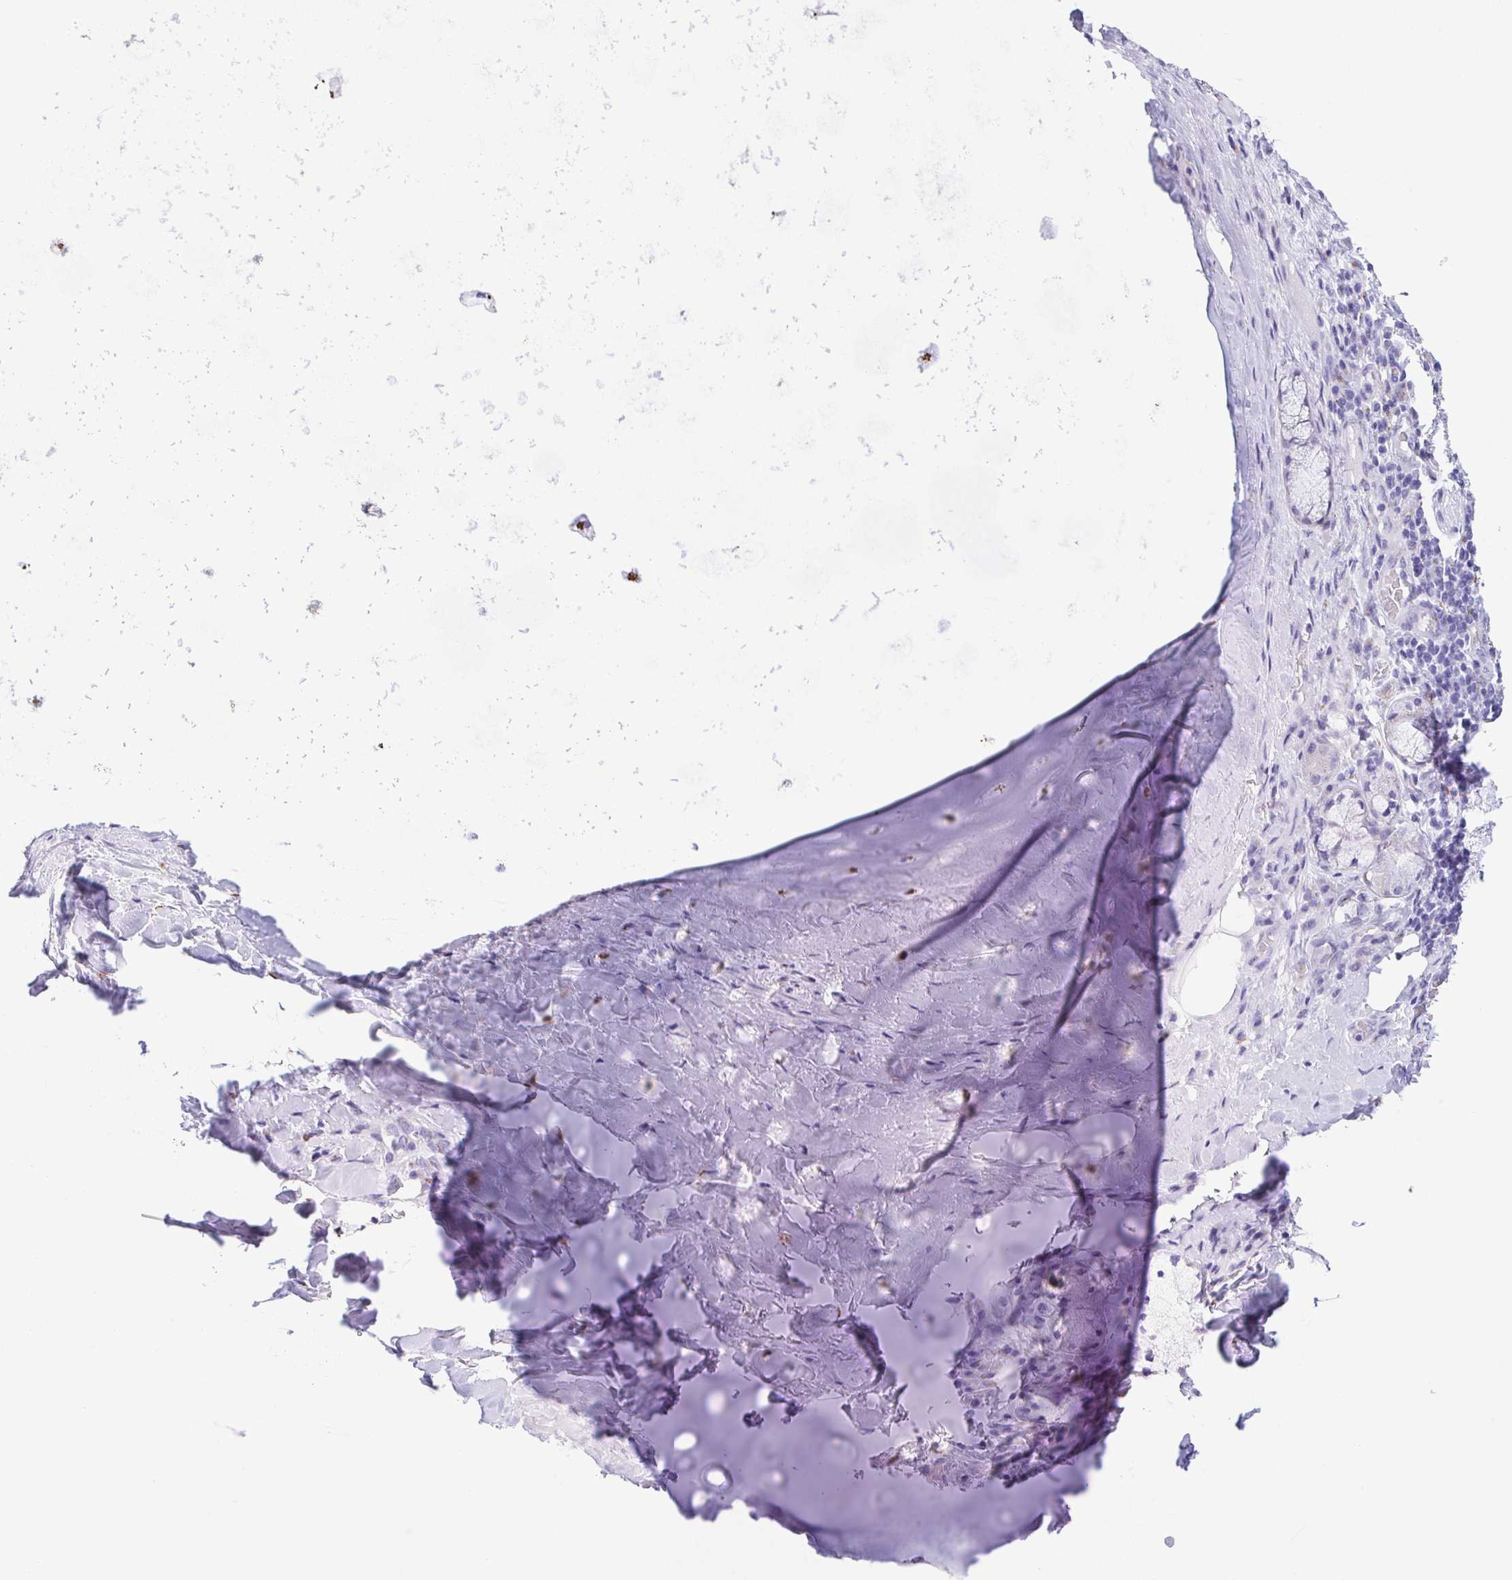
{"staining": {"intensity": "negative", "quantity": "none", "location": "none"}, "tissue": "soft tissue", "cell_type": "Chondrocytes", "image_type": "normal", "snomed": [{"axis": "morphology", "description": "Normal tissue, NOS"}, {"axis": "topography", "description": "Cartilage tissue"}, {"axis": "topography", "description": "Bronchus"}], "caption": "IHC histopathology image of benign soft tissue: soft tissue stained with DAB demonstrates no significant protein positivity in chondrocytes. (DAB (3,3'-diaminobenzidine) immunohistochemistry with hematoxylin counter stain).", "gene": "SULT1B1", "patient": {"sex": "male", "age": 56}}